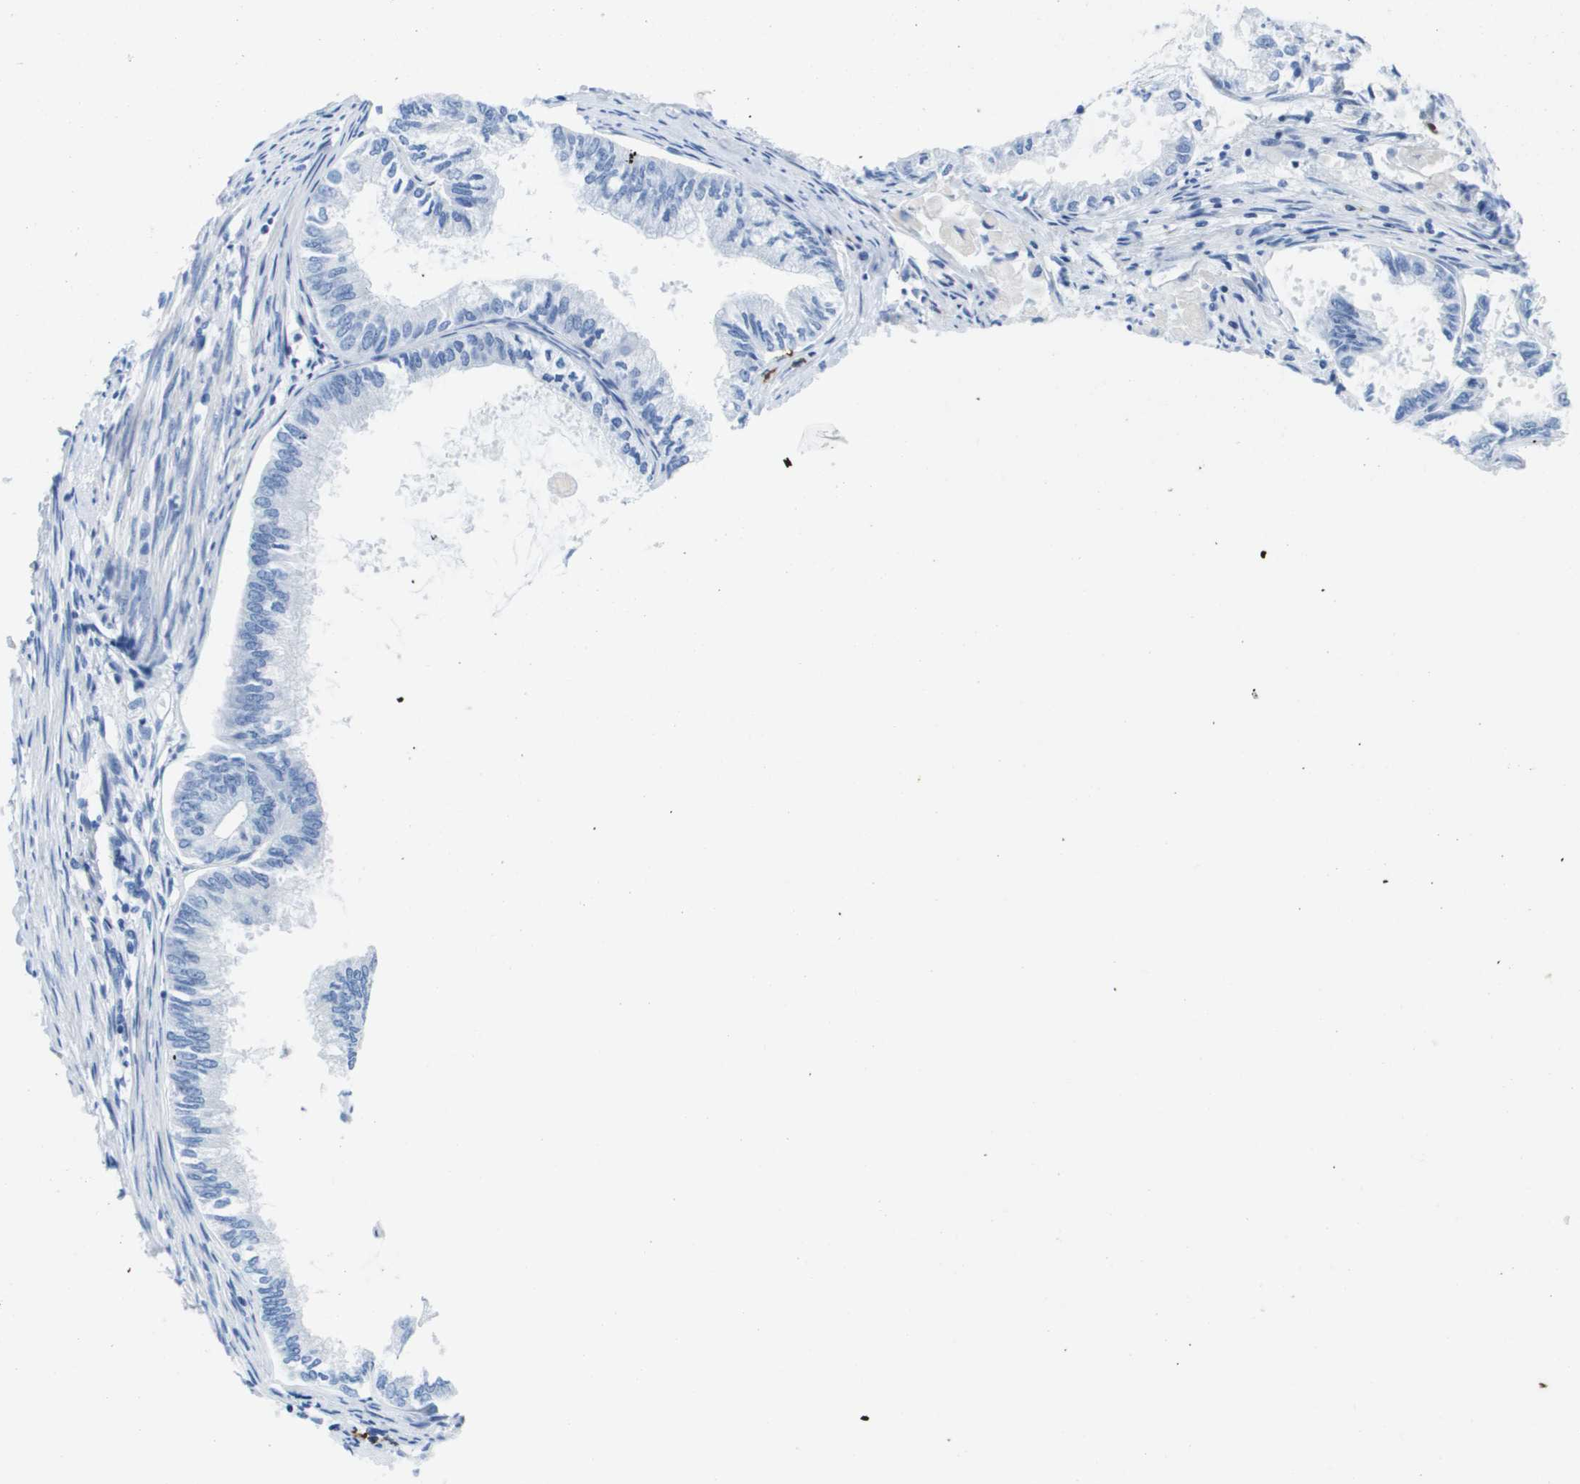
{"staining": {"intensity": "negative", "quantity": "none", "location": "none"}, "tissue": "endometrial cancer", "cell_type": "Tumor cells", "image_type": "cancer", "snomed": [{"axis": "morphology", "description": "Adenocarcinoma, NOS"}, {"axis": "topography", "description": "Endometrium"}], "caption": "Adenocarcinoma (endometrial) was stained to show a protein in brown. There is no significant staining in tumor cells. The staining was performed using DAB to visualize the protein expression in brown, while the nuclei were stained in blue with hematoxylin (Magnification: 20x).", "gene": "MS4A1", "patient": {"sex": "female", "age": 86}}